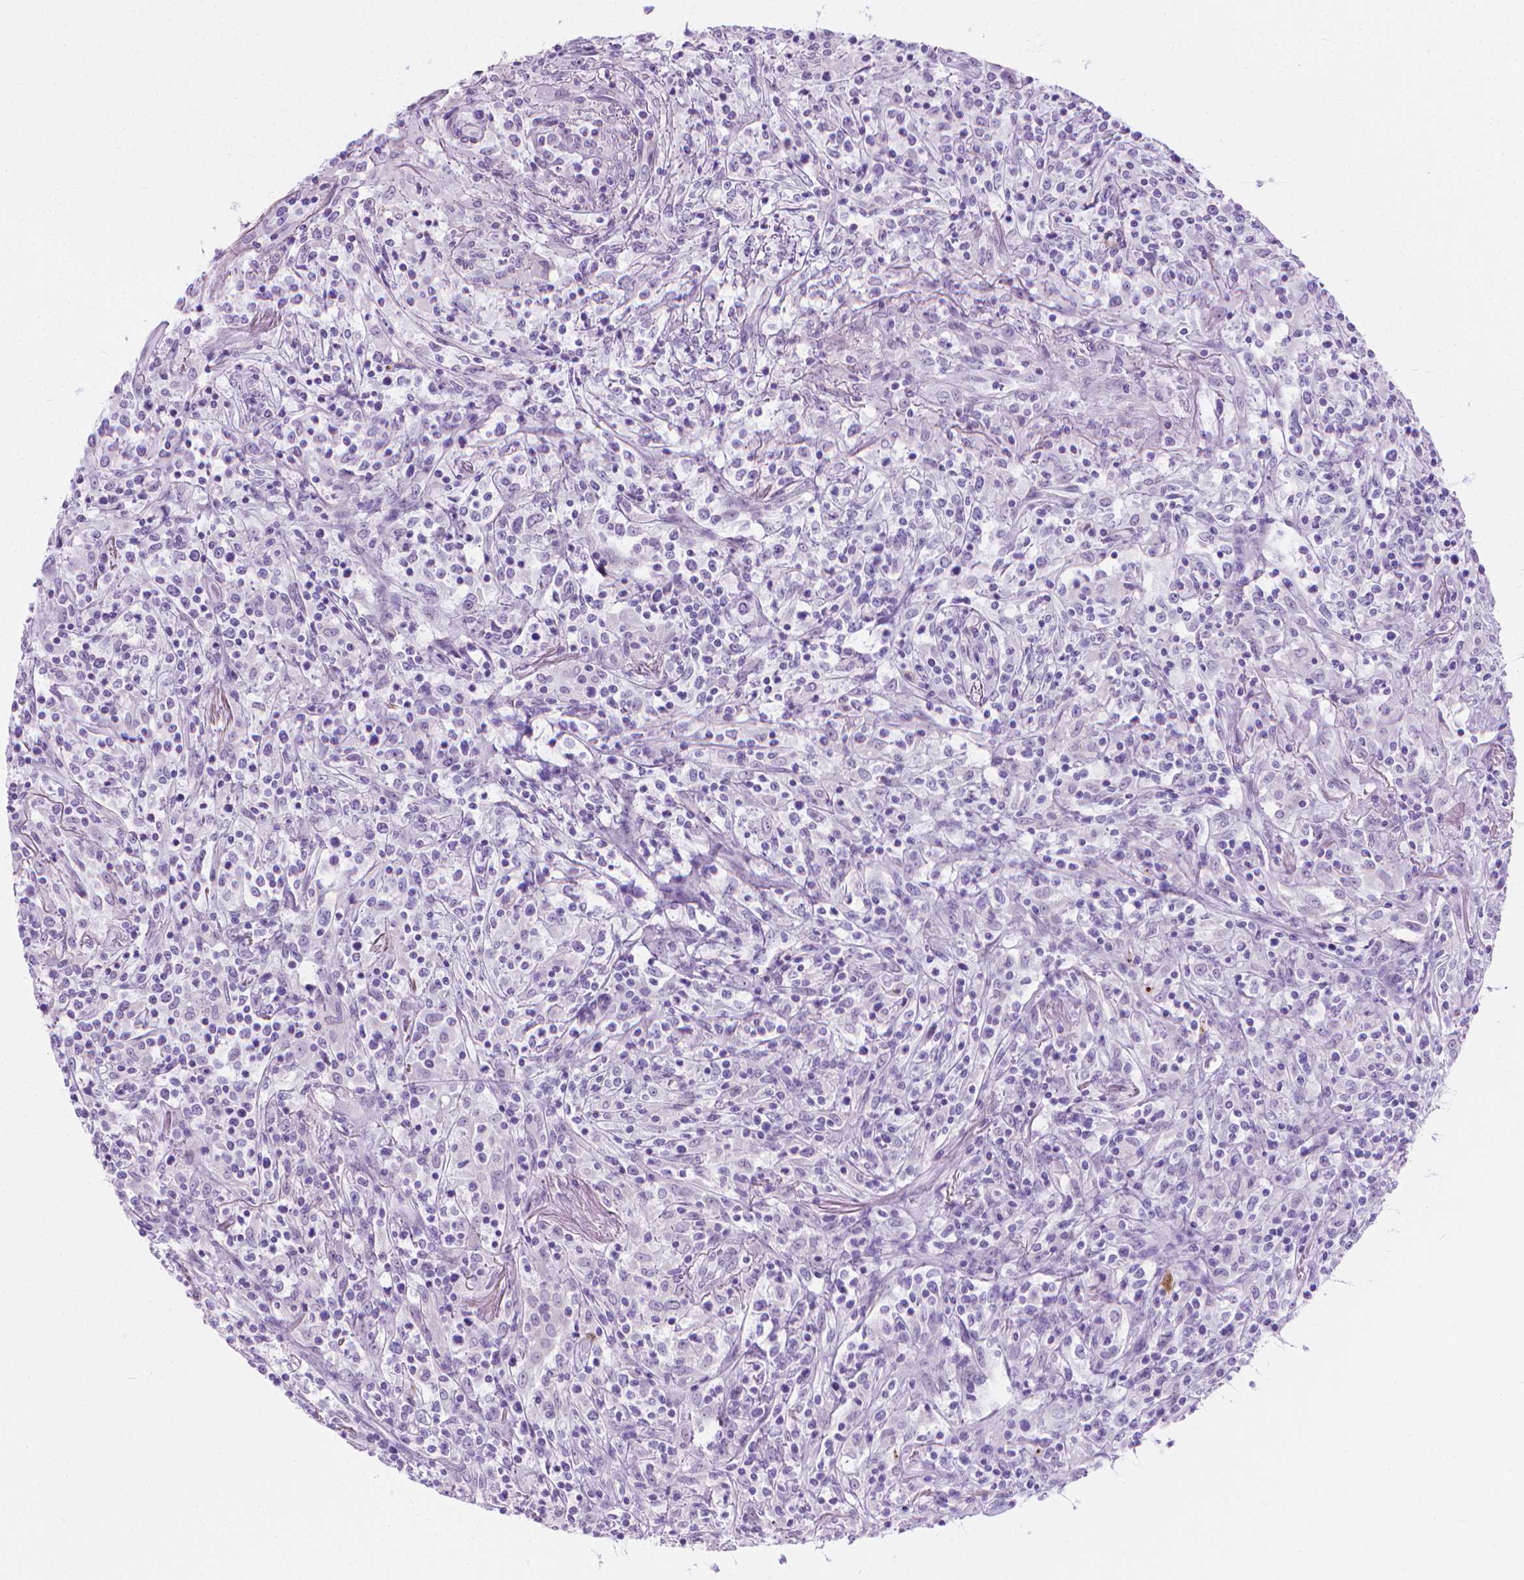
{"staining": {"intensity": "negative", "quantity": "none", "location": "none"}, "tissue": "lymphoma", "cell_type": "Tumor cells", "image_type": "cancer", "snomed": [{"axis": "morphology", "description": "Malignant lymphoma, non-Hodgkin's type, High grade"}, {"axis": "topography", "description": "Lung"}], "caption": "High-grade malignant lymphoma, non-Hodgkin's type was stained to show a protein in brown. There is no significant staining in tumor cells. (Brightfield microscopy of DAB (3,3'-diaminobenzidine) immunohistochemistry at high magnification).", "gene": "CFAP52", "patient": {"sex": "male", "age": 79}}